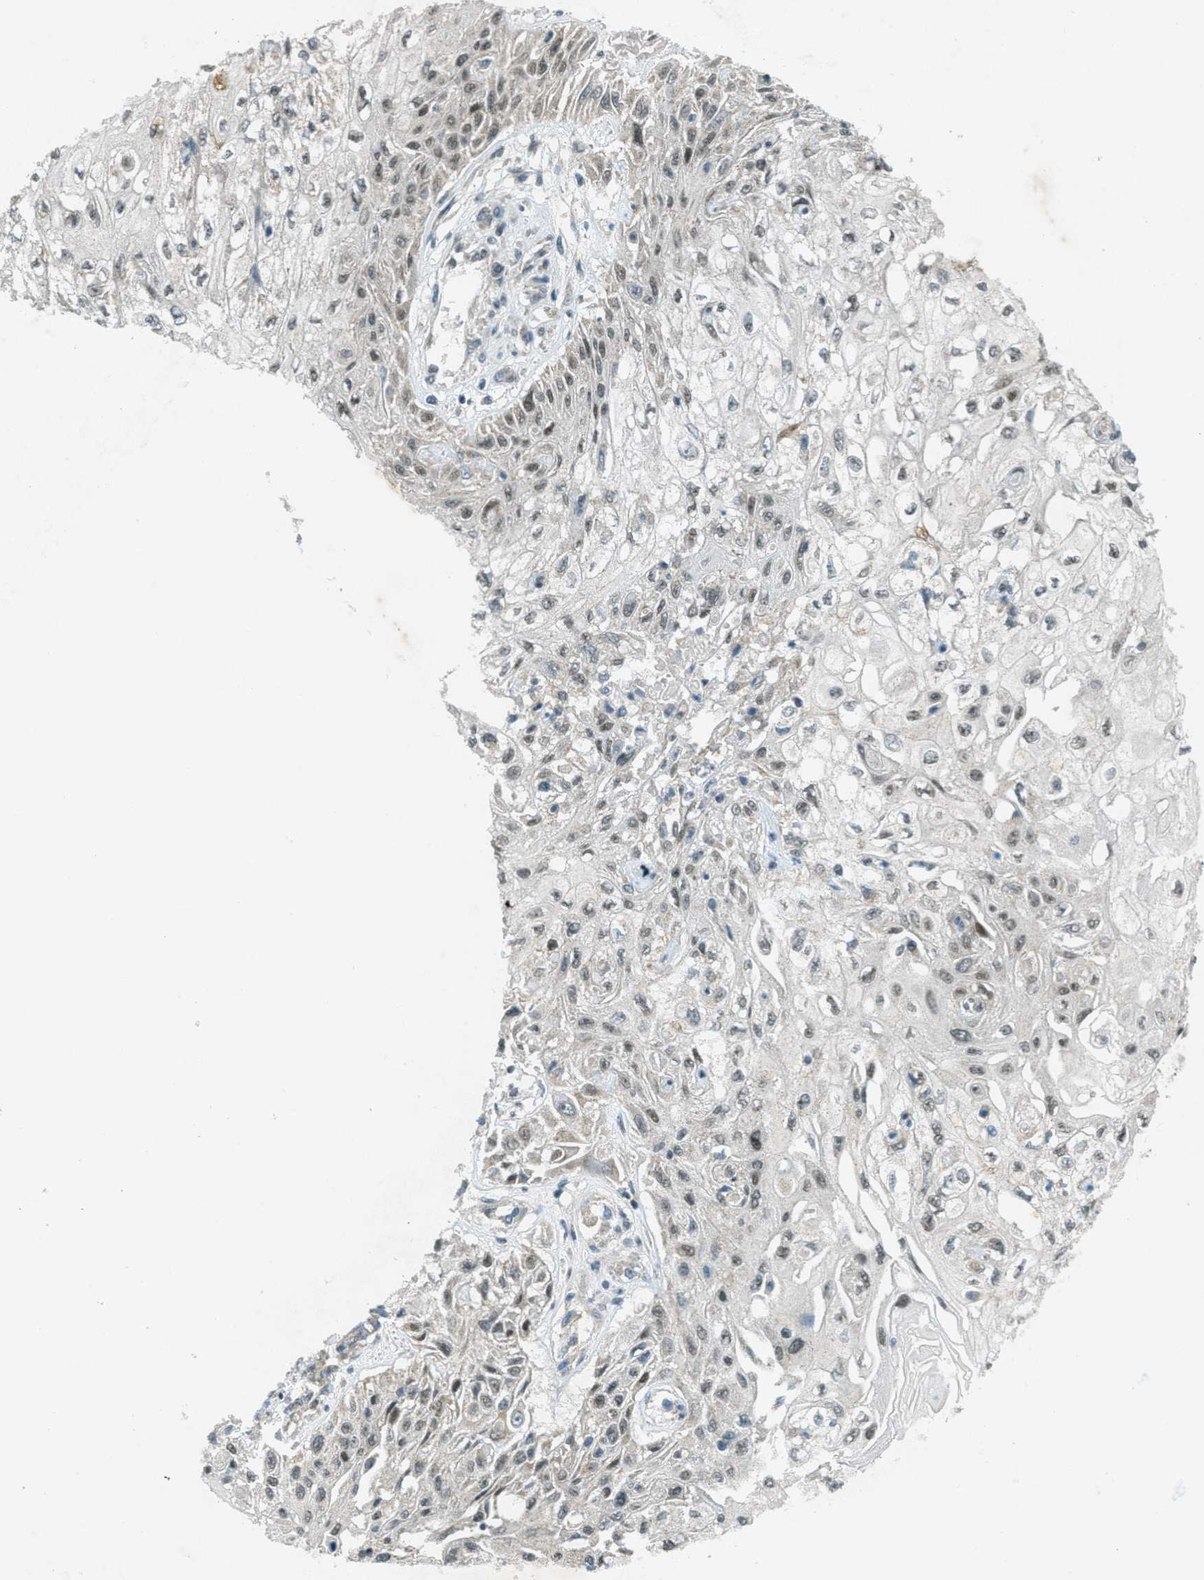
{"staining": {"intensity": "weak", "quantity": ">75%", "location": "nuclear"}, "tissue": "skin cancer", "cell_type": "Tumor cells", "image_type": "cancer", "snomed": [{"axis": "morphology", "description": "Squamous cell carcinoma, NOS"}, {"axis": "topography", "description": "Skin"}], "caption": "Immunohistochemical staining of human skin cancer (squamous cell carcinoma) demonstrates low levels of weak nuclear protein staining in about >75% of tumor cells.", "gene": "TCF20", "patient": {"sex": "male", "age": 75}}